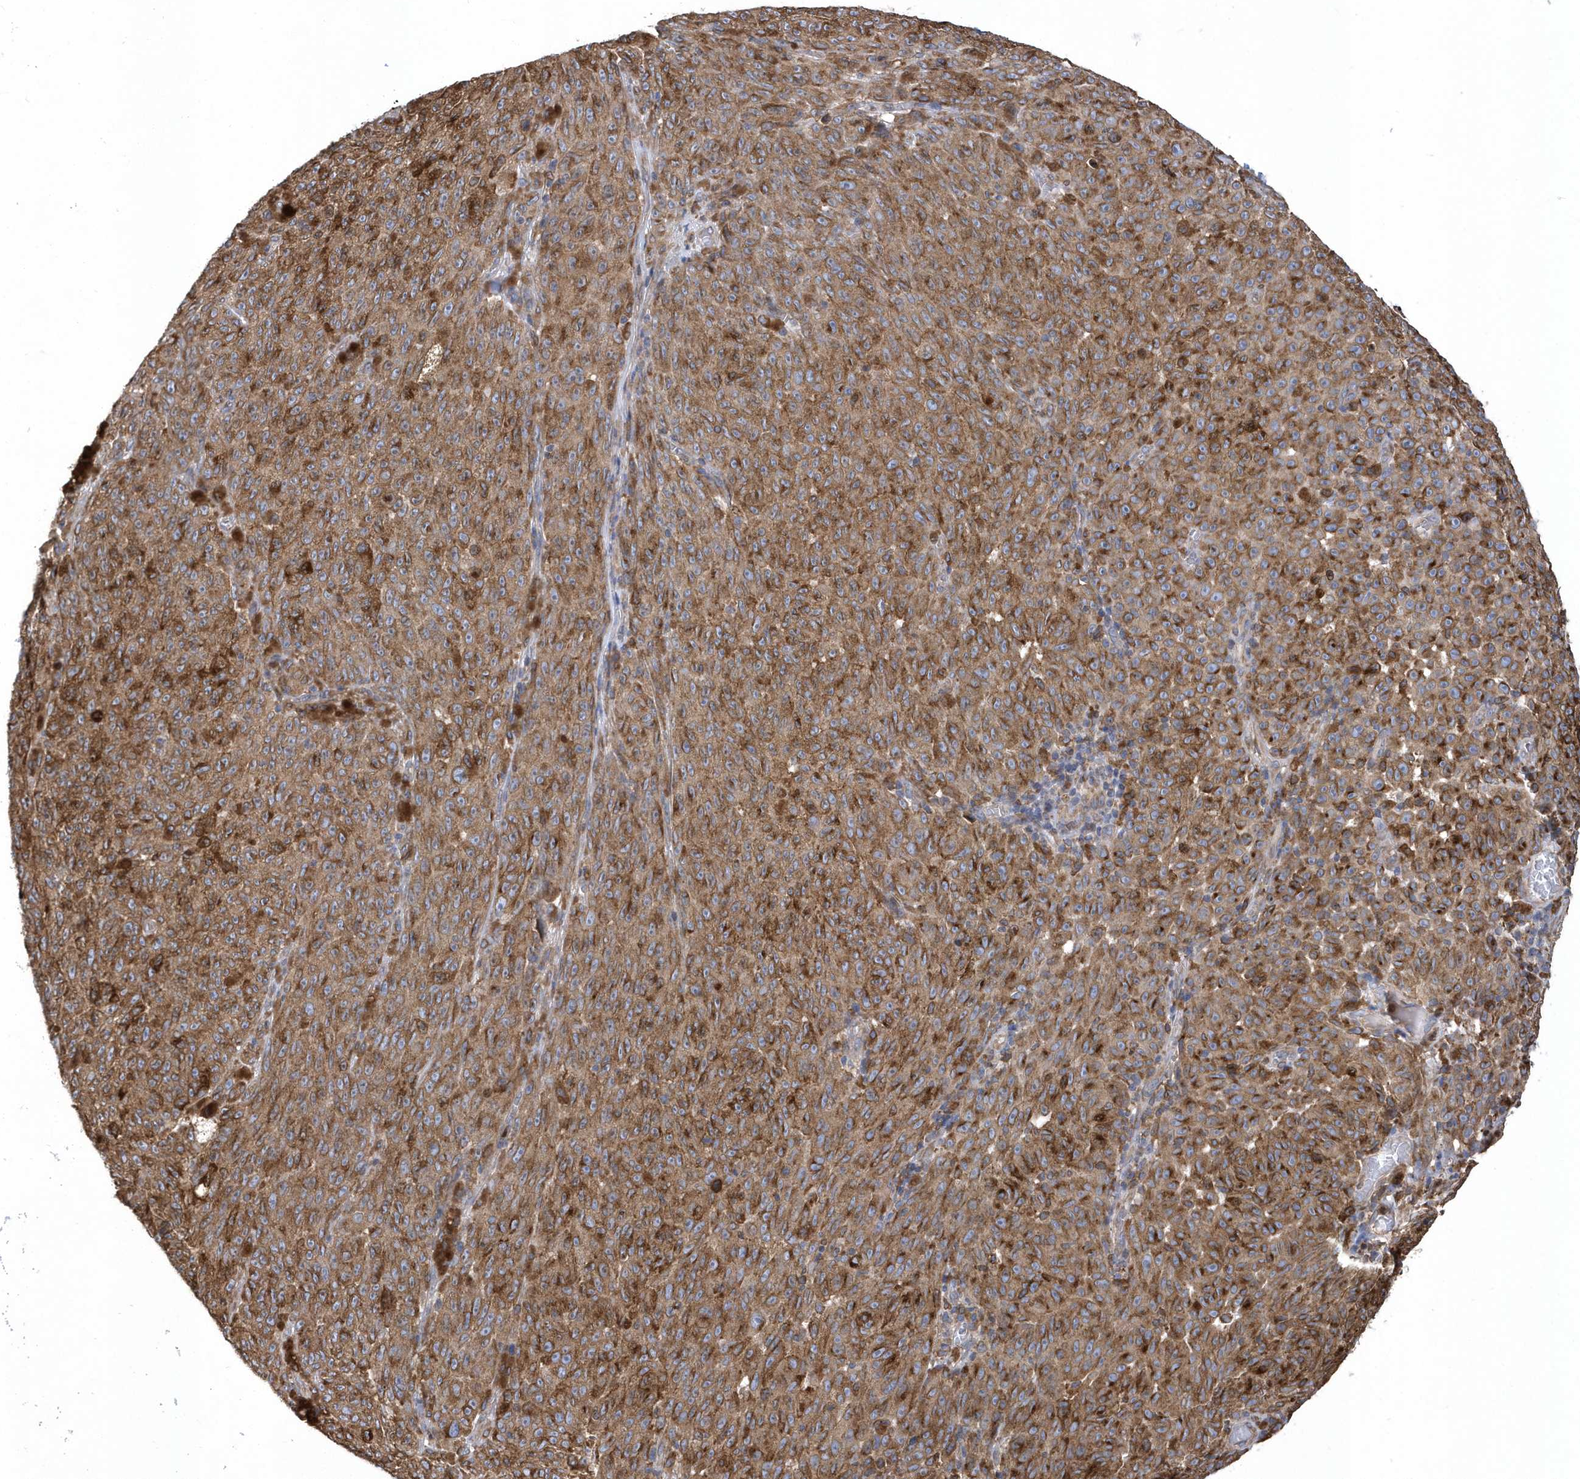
{"staining": {"intensity": "moderate", "quantity": ">75%", "location": "cytoplasmic/membranous"}, "tissue": "melanoma", "cell_type": "Tumor cells", "image_type": "cancer", "snomed": [{"axis": "morphology", "description": "Malignant melanoma, NOS"}, {"axis": "topography", "description": "Skin"}], "caption": "This photomicrograph shows melanoma stained with immunohistochemistry (IHC) to label a protein in brown. The cytoplasmic/membranous of tumor cells show moderate positivity for the protein. Nuclei are counter-stained blue.", "gene": "VAMP7", "patient": {"sex": "female", "age": 82}}